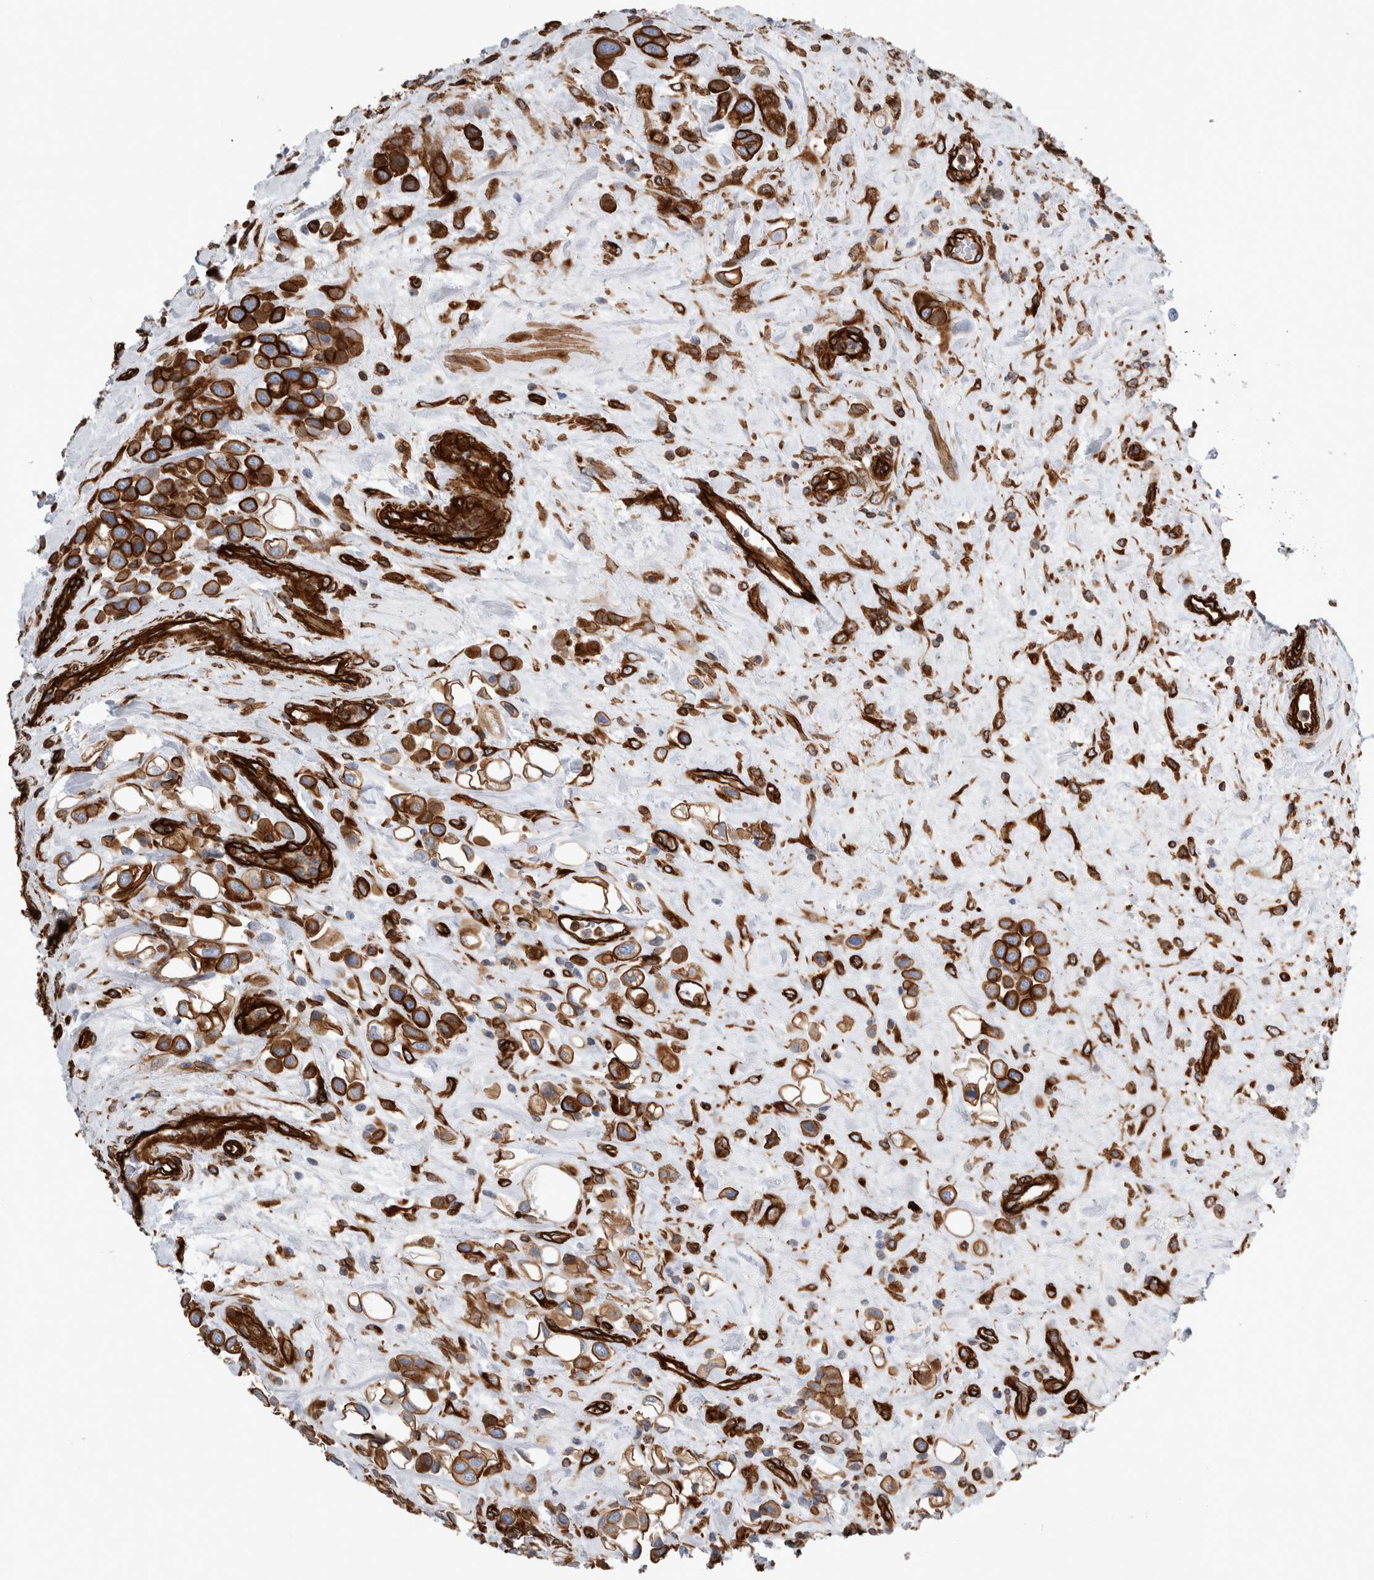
{"staining": {"intensity": "strong", "quantity": ">75%", "location": "cytoplasmic/membranous"}, "tissue": "urothelial cancer", "cell_type": "Tumor cells", "image_type": "cancer", "snomed": [{"axis": "morphology", "description": "Urothelial carcinoma, High grade"}, {"axis": "topography", "description": "Urinary bladder"}], "caption": "Urothelial carcinoma (high-grade) stained for a protein reveals strong cytoplasmic/membranous positivity in tumor cells.", "gene": "PLEC", "patient": {"sex": "male", "age": 50}}